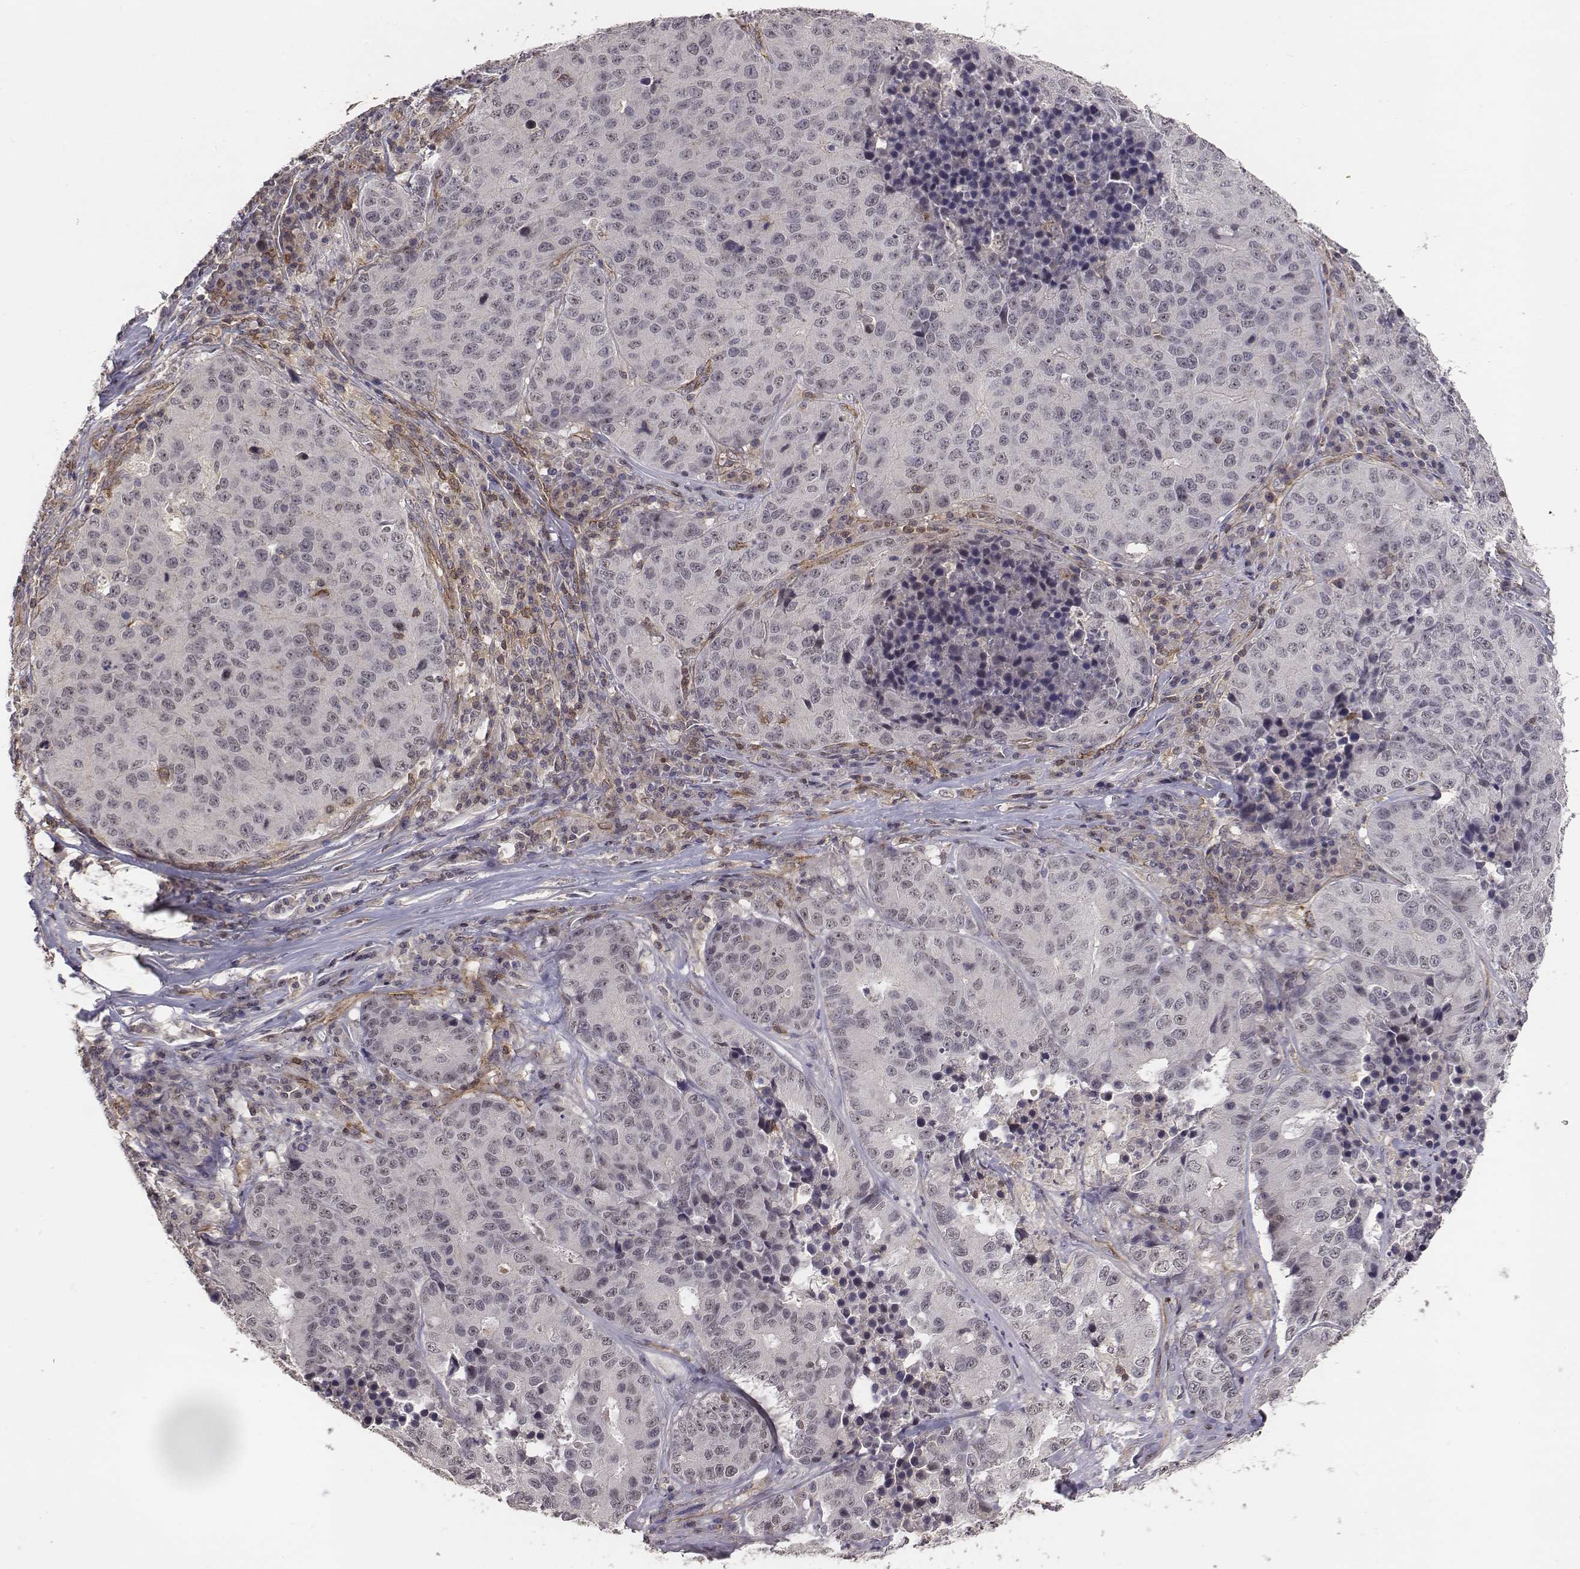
{"staining": {"intensity": "negative", "quantity": "none", "location": "none"}, "tissue": "stomach cancer", "cell_type": "Tumor cells", "image_type": "cancer", "snomed": [{"axis": "morphology", "description": "Adenocarcinoma, NOS"}, {"axis": "topography", "description": "Stomach"}], "caption": "An immunohistochemistry (IHC) histopathology image of adenocarcinoma (stomach) is shown. There is no staining in tumor cells of adenocarcinoma (stomach). The staining was performed using DAB (3,3'-diaminobenzidine) to visualize the protein expression in brown, while the nuclei were stained in blue with hematoxylin (Magnification: 20x).", "gene": "PTPRG", "patient": {"sex": "male", "age": 71}}